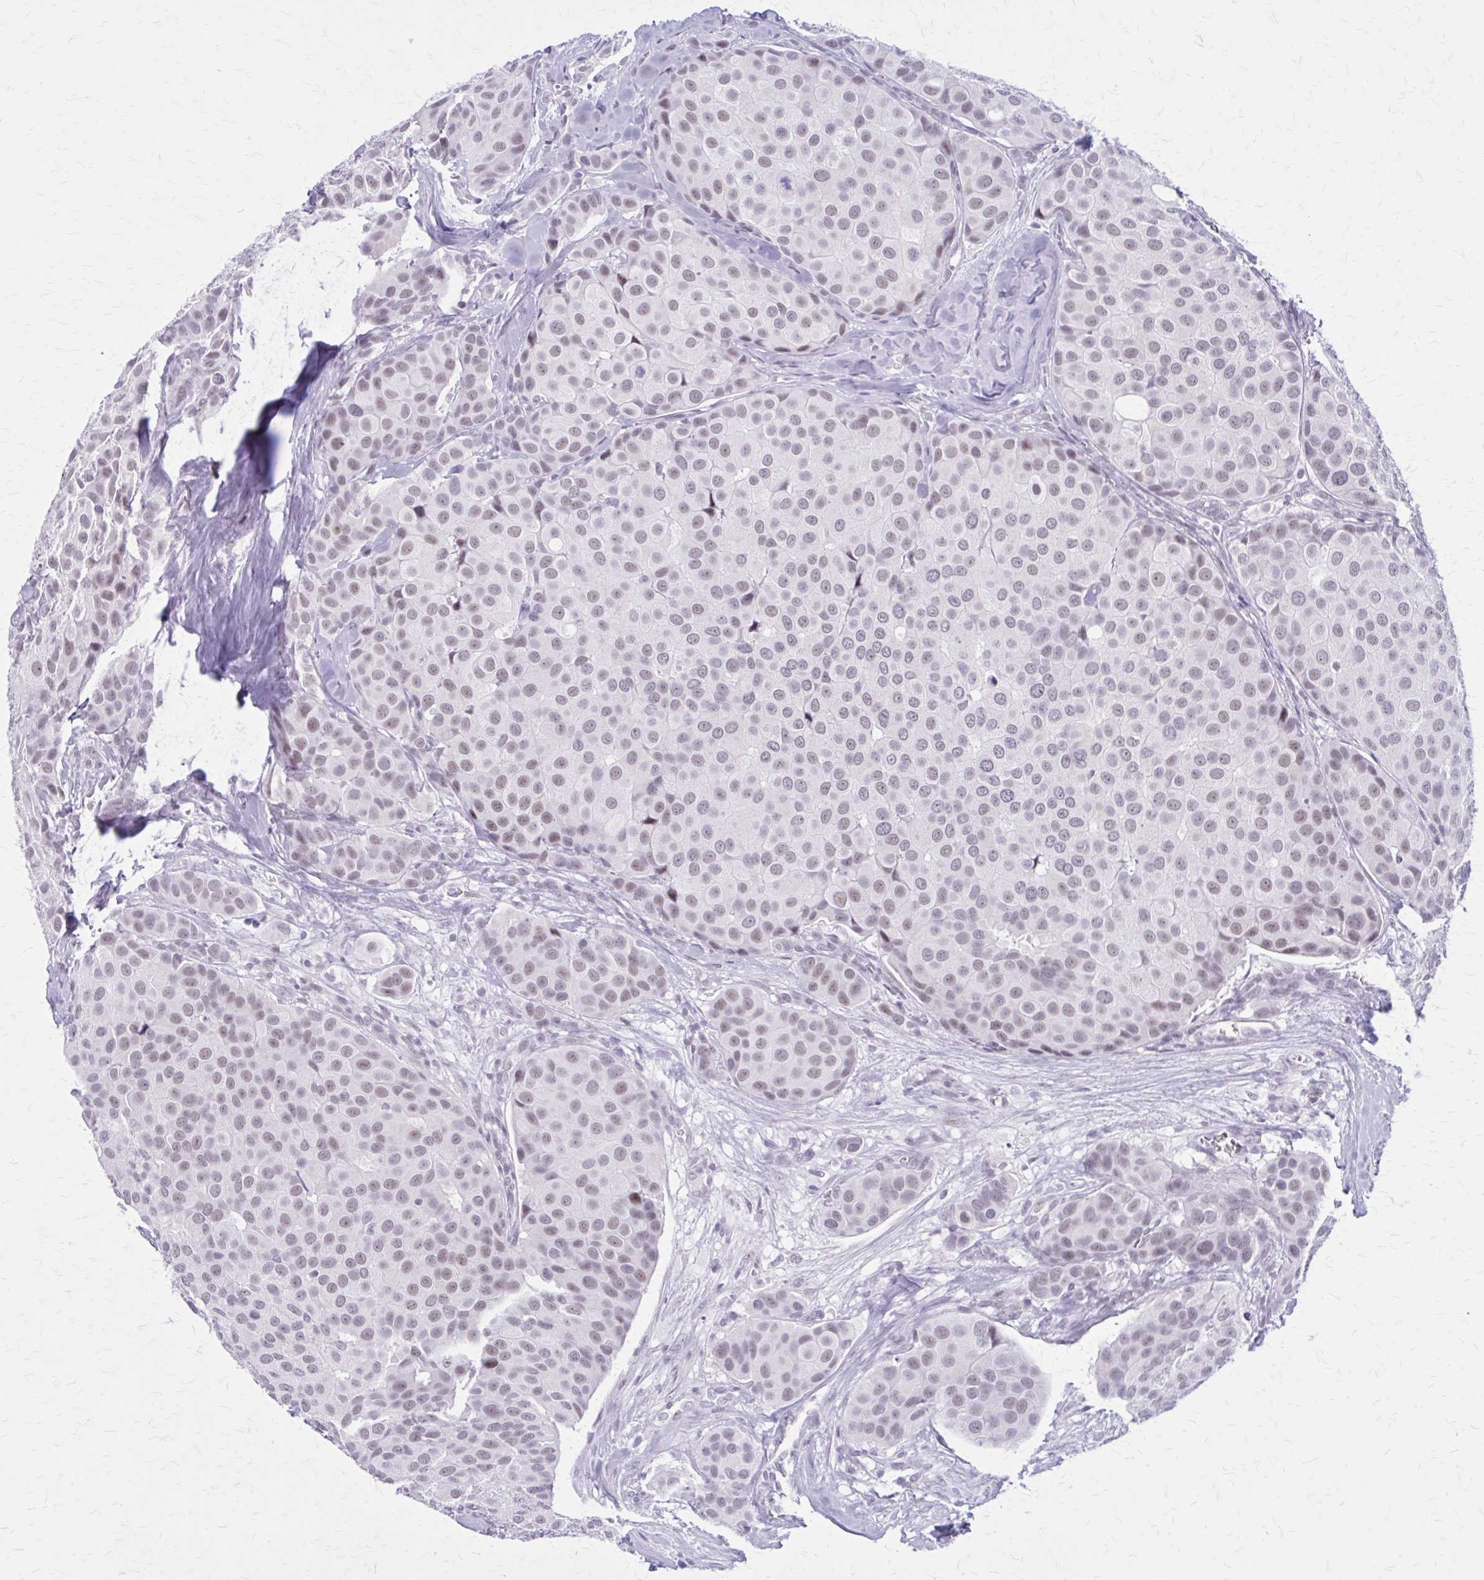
{"staining": {"intensity": "weak", "quantity": "<25%", "location": "nuclear"}, "tissue": "breast cancer", "cell_type": "Tumor cells", "image_type": "cancer", "snomed": [{"axis": "morphology", "description": "Duct carcinoma"}, {"axis": "topography", "description": "Breast"}], "caption": "Protein analysis of breast intraductal carcinoma demonstrates no significant expression in tumor cells. Brightfield microscopy of IHC stained with DAB (brown) and hematoxylin (blue), captured at high magnification.", "gene": "GAD1", "patient": {"sex": "female", "age": 70}}